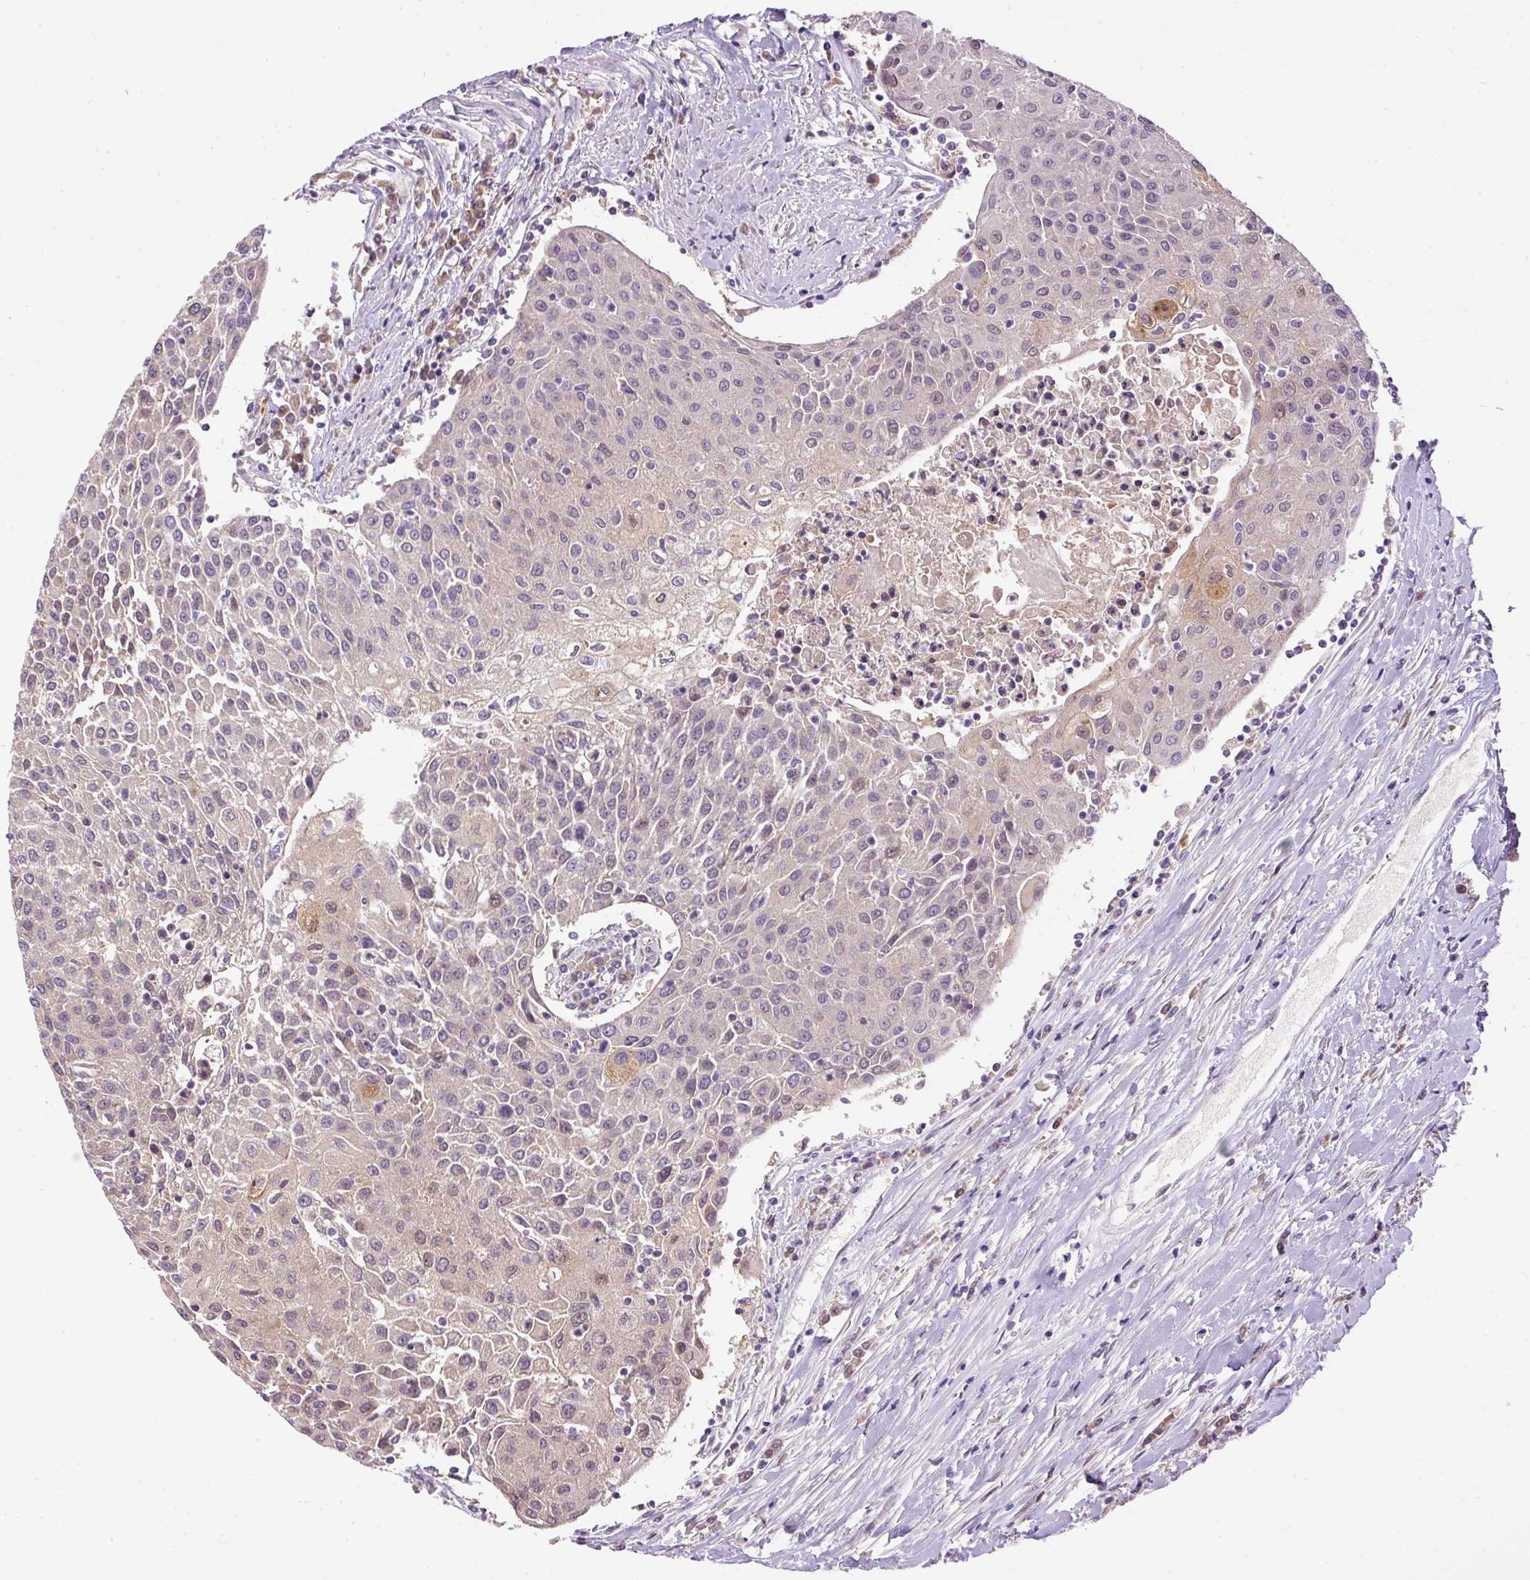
{"staining": {"intensity": "negative", "quantity": "none", "location": "none"}, "tissue": "urothelial cancer", "cell_type": "Tumor cells", "image_type": "cancer", "snomed": [{"axis": "morphology", "description": "Urothelial carcinoma, High grade"}, {"axis": "topography", "description": "Urinary bladder"}], "caption": "Tumor cells are negative for protein expression in human high-grade urothelial carcinoma. (Stains: DAB (3,3'-diaminobenzidine) IHC with hematoxylin counter stain, Microscopy: brightfield microscopy at high magnification).", "gene": "CTTNBP2", "patient": {"sex": "female", "age": 85}}